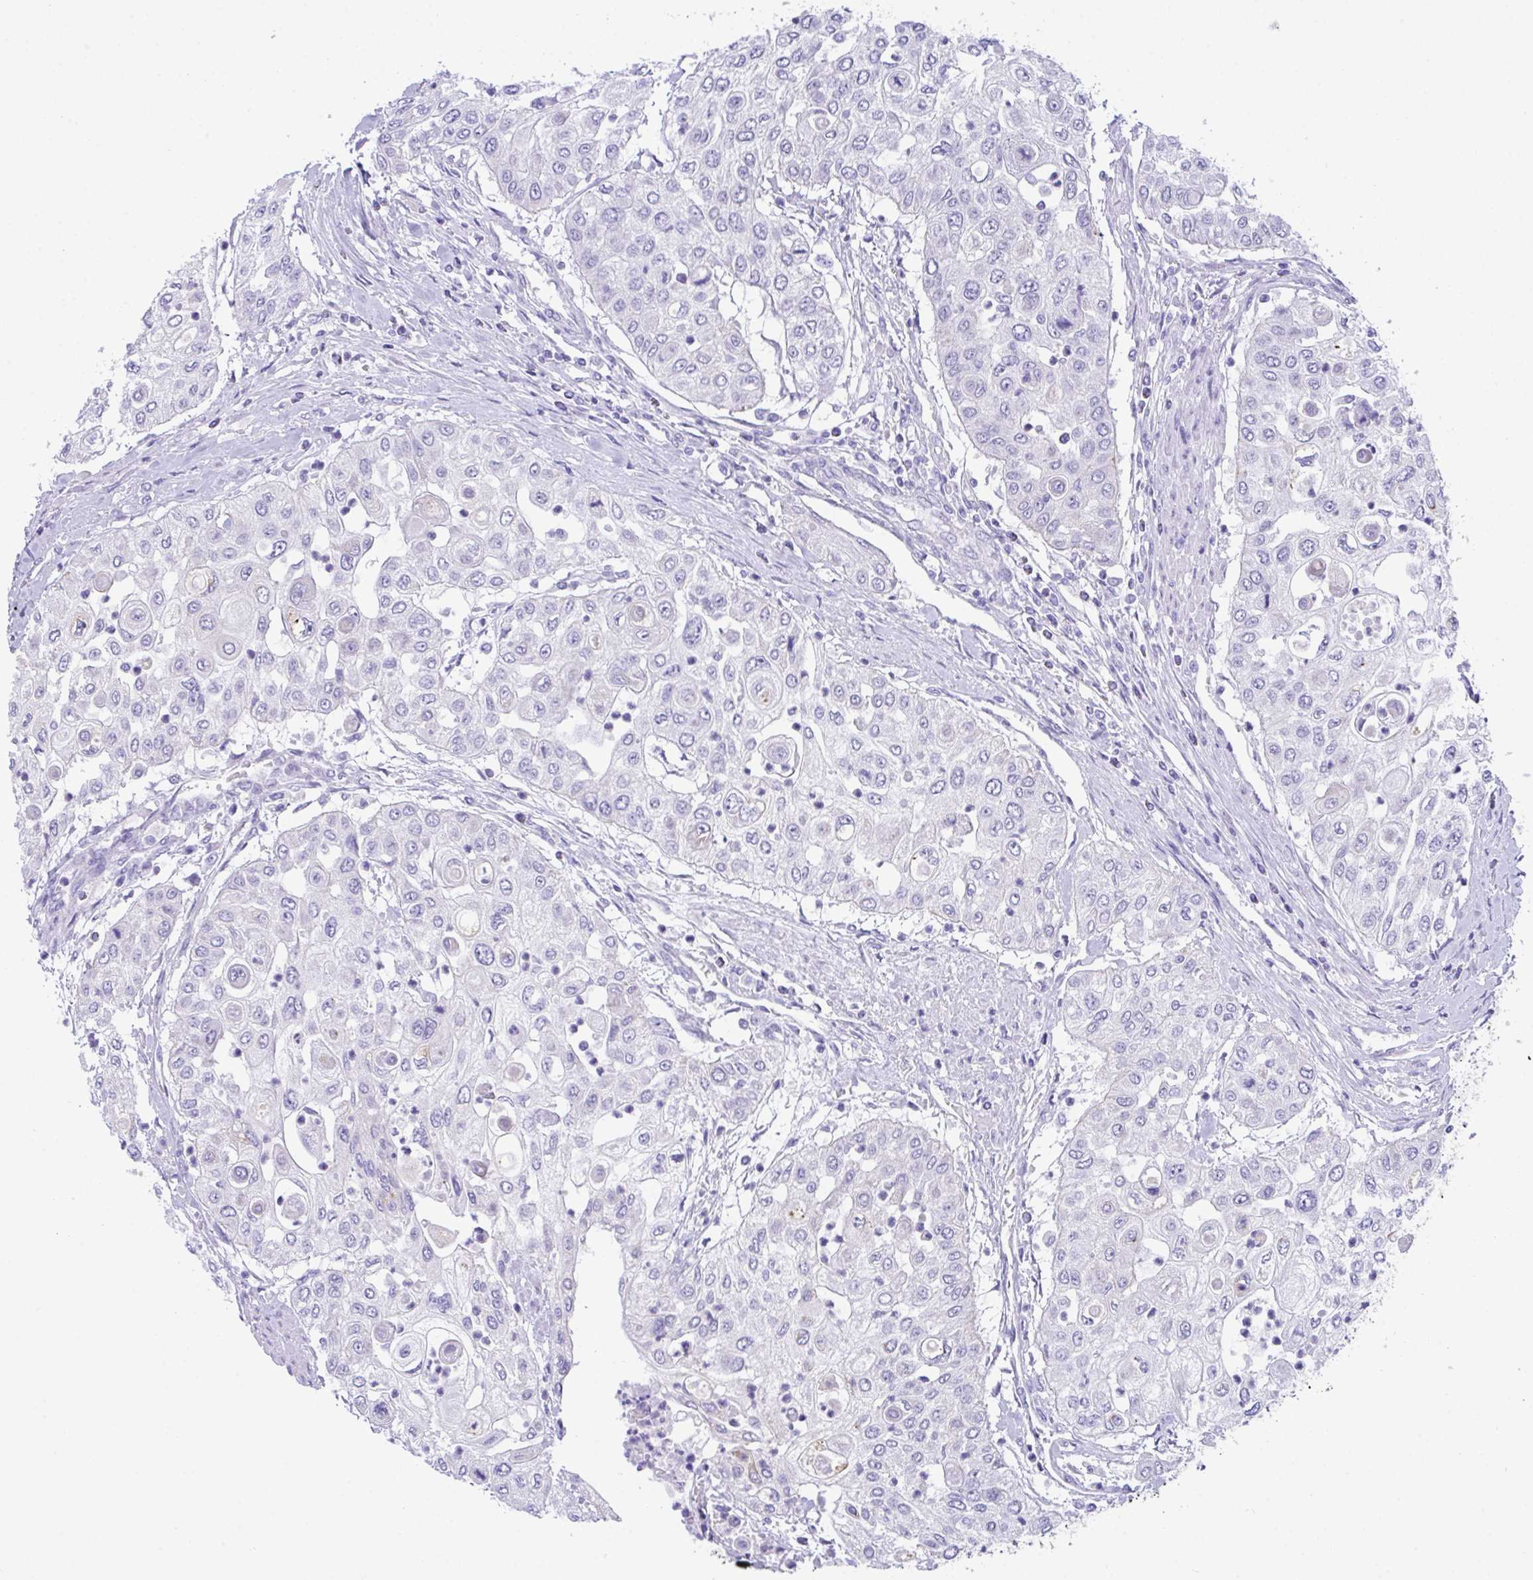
{"staining": {"intensity": "negative", "quantity": "none", "location": "none"}, "tissue": "urothelial cancer", "cell_type": "Tumor cells", "image_type": "cancer", "snomed": [{"axis": "morphology", "description": "Urothelial carcinoma, High grade"}, {"axis": "topography", "description": "Urinary bladder"}], "caption": "The micrograph shows no staining of tumor cells in urothelial carcinoma (high-grade). The staining was performed using DAB to visualize the protein expression in brown, while the nuclei were stained in blue with hematoxylin (Magnification: 20x).", "gene": "TMEM106B", "patient": {"sex": "female", "age": 79}}